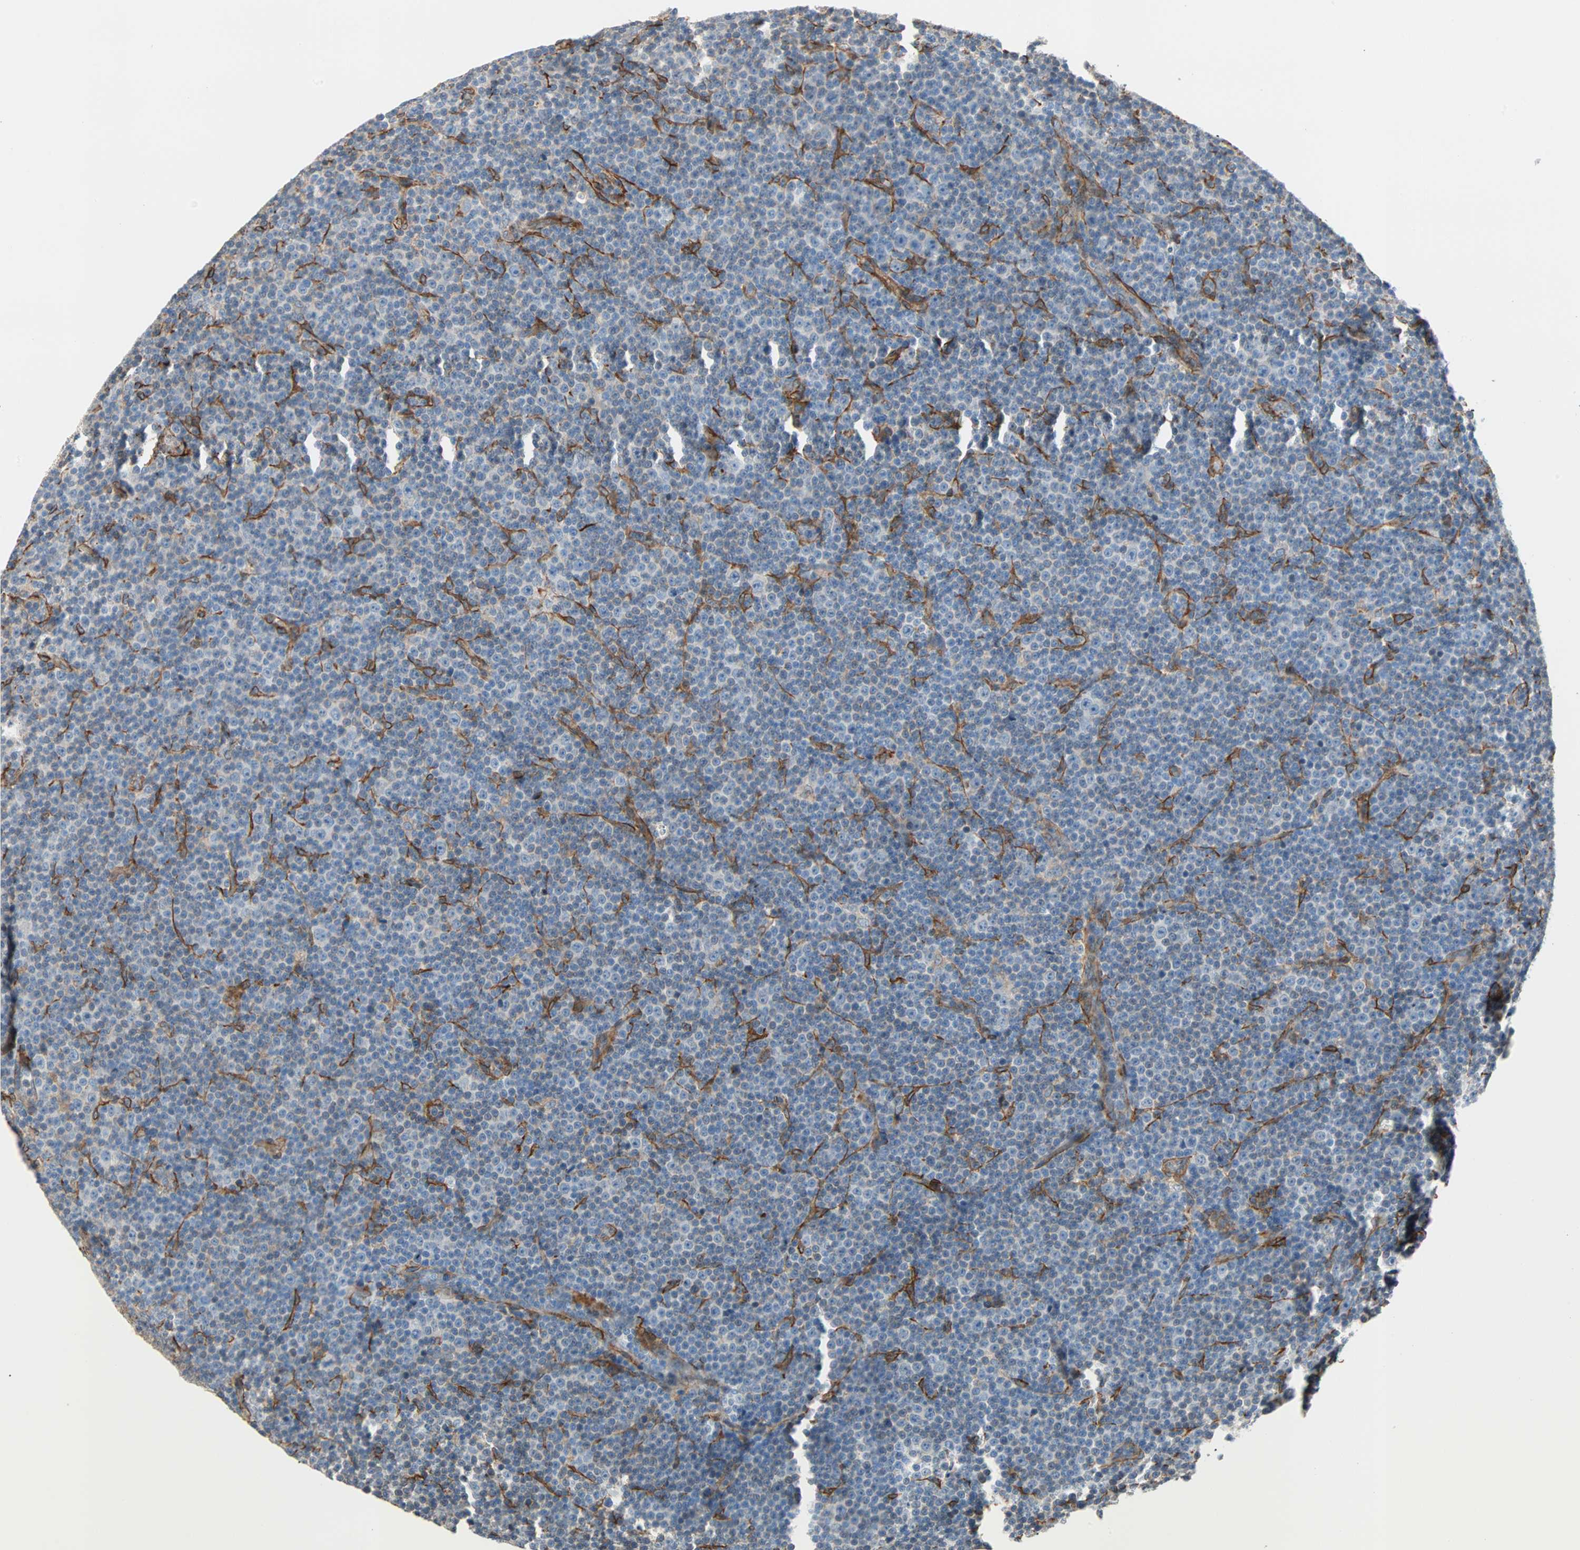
{"staining": {"intensity": "weak", "quantity": "<25%", "location": "cytoplasmic/membranous"}, "tissue": "lymphoma", "cell_type": "Tumor cells", "image_type": "cancer", "snomed": [{"axis": "morphology", "description": "Malignant lymphoma, non-Hodgkin's type, Low grade"}, {"axis": "topography", "description": "Lymph node"}], "caption": "There is no significant positivity in tumor cells of malignant lymphoma, non-Hodgkin's type (low-grade).", "gene": "EPB41L2", "patient": {"sex": "female", "age": 67}}